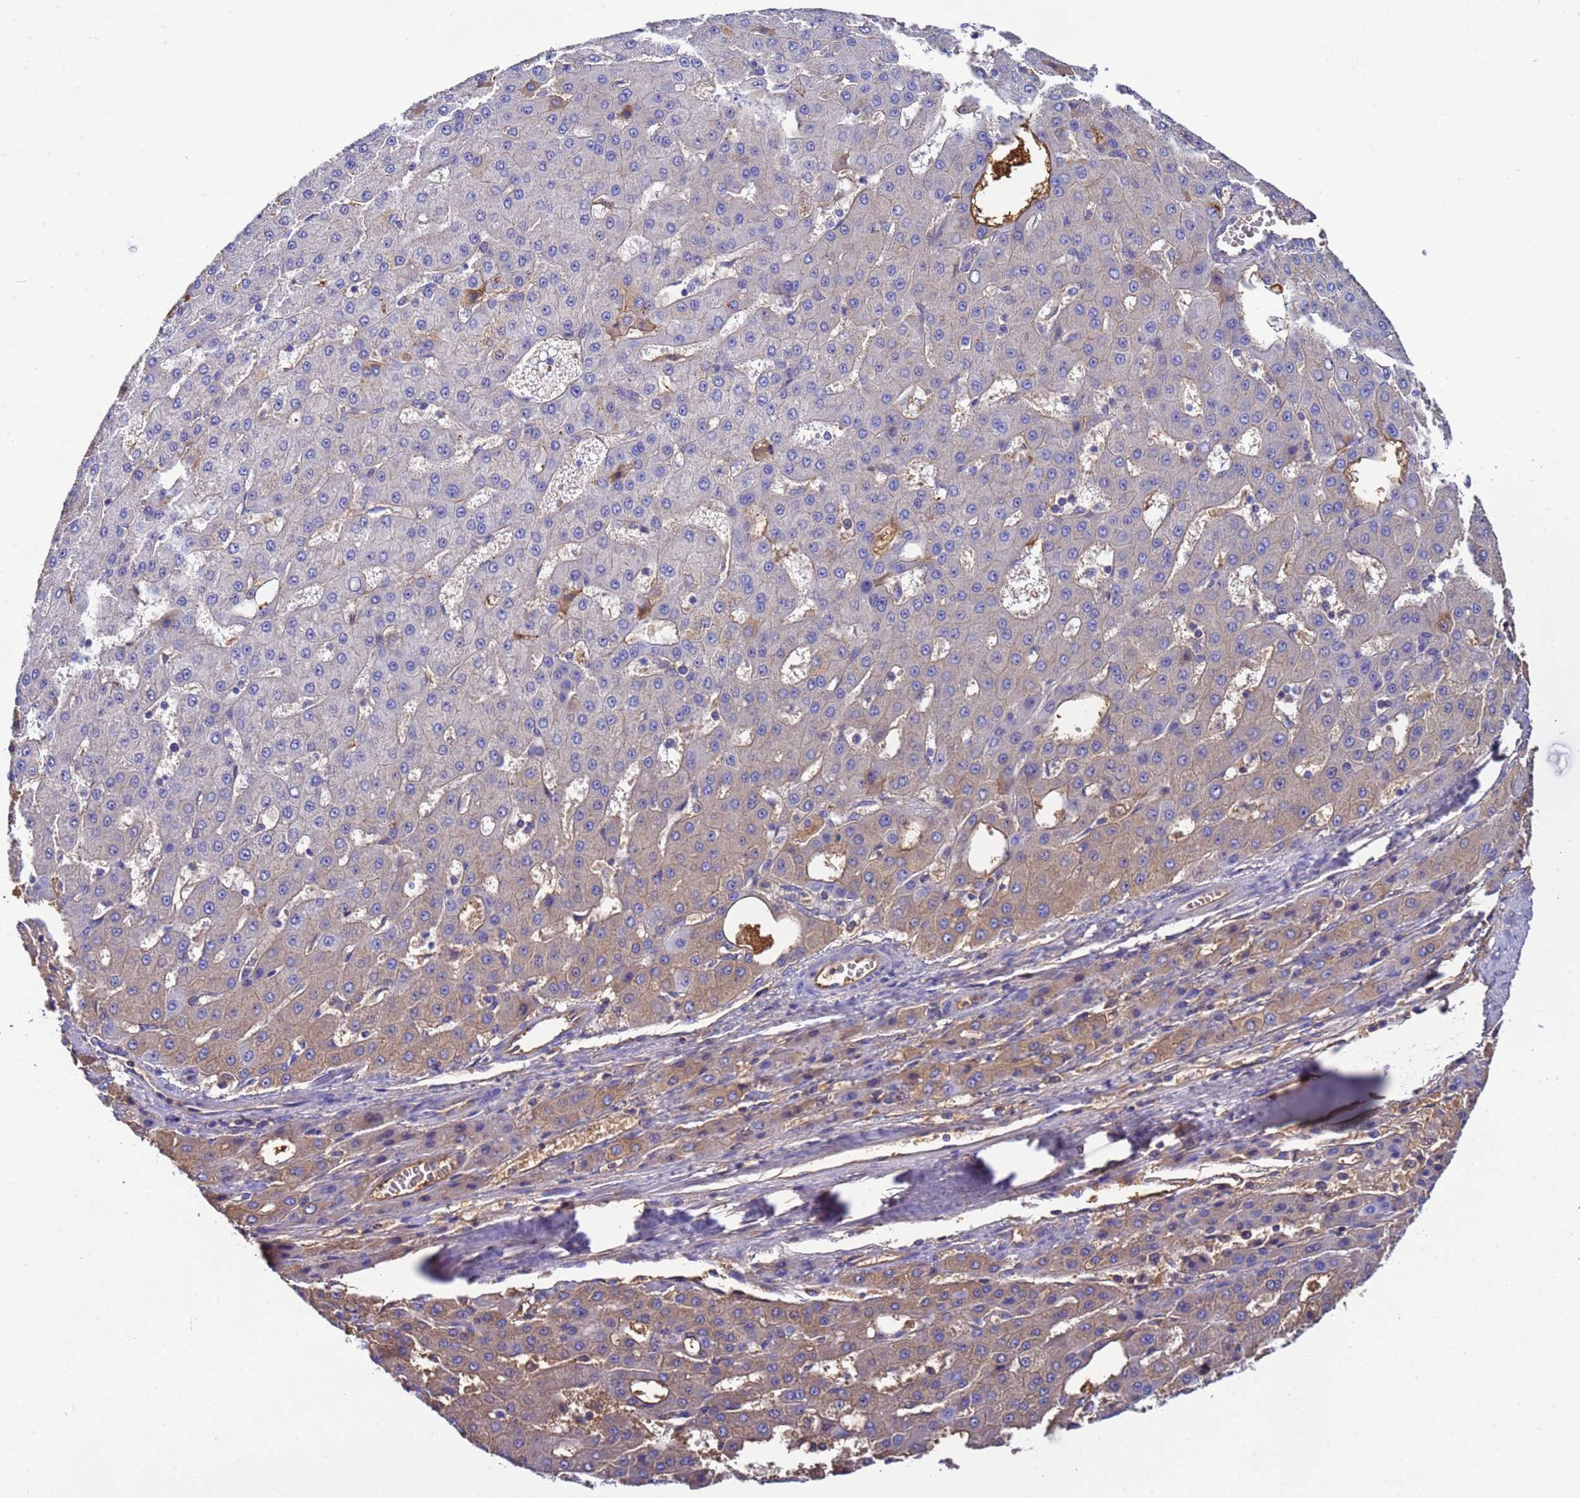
{"staining": {"intensity": "weak", "quantity": "25%-75%", "location": "cytoplasmic/membranous"}, "tissue": "liver cancer", "cell_type": "Tumor cells", "image_type": "cancer", "snomed": [{"axis": "morphology", "description": "Carcinoma, Hepatocellular, NOS"}, {"axis": "topography", "description": "Liver"}], "caption": "A histopathology image of human hepatocellular carcinoma (liver) stained for a protein exhibits weak cytoplasmic/membranous brown staining in tumor cells.", "gene": "H1-7", "patient": {"sex": "male", "age": 47}}